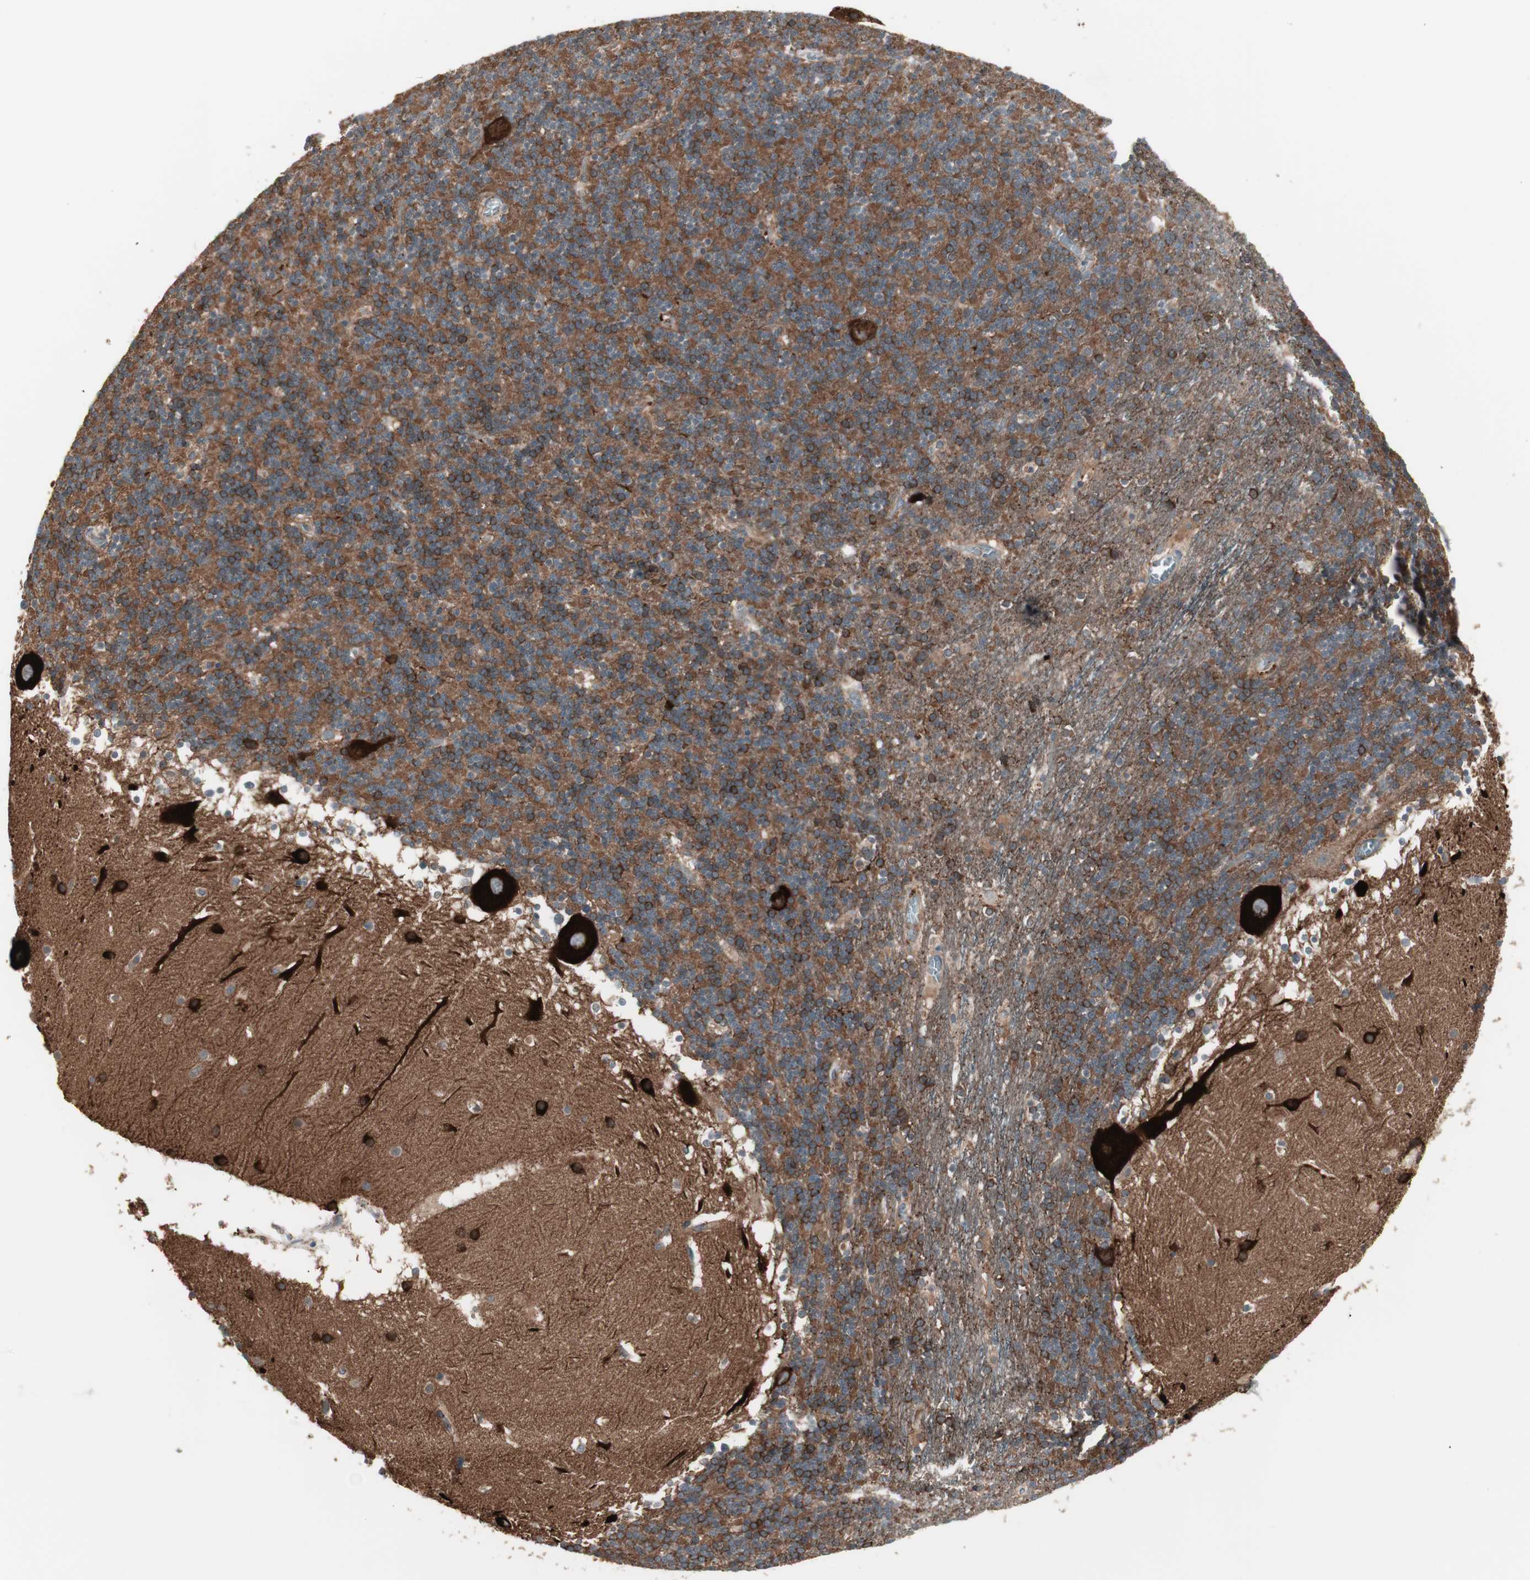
{"staining": {"intensity": "moderate", "quantity": "25%-75%", "location": "cytoplasmic/membranous"}, "tissue": "cerebellum", "cell_type": "Cells in granular layer", "image_type": "normal", "snomed": [{"axis": "morphology", "description": "Normal tissue, NOS"}, {"axis": "topography", "description": "Cerebellum"}], "caption": "DAB immunohistochemical staining of unremarkable cerebellum shows moderate cytoplasmic/membranous protein staining in about 25%-75% of cells in granular layer.", "gene": "TFPI", "patient": {"sex": "male", "age": 45}}